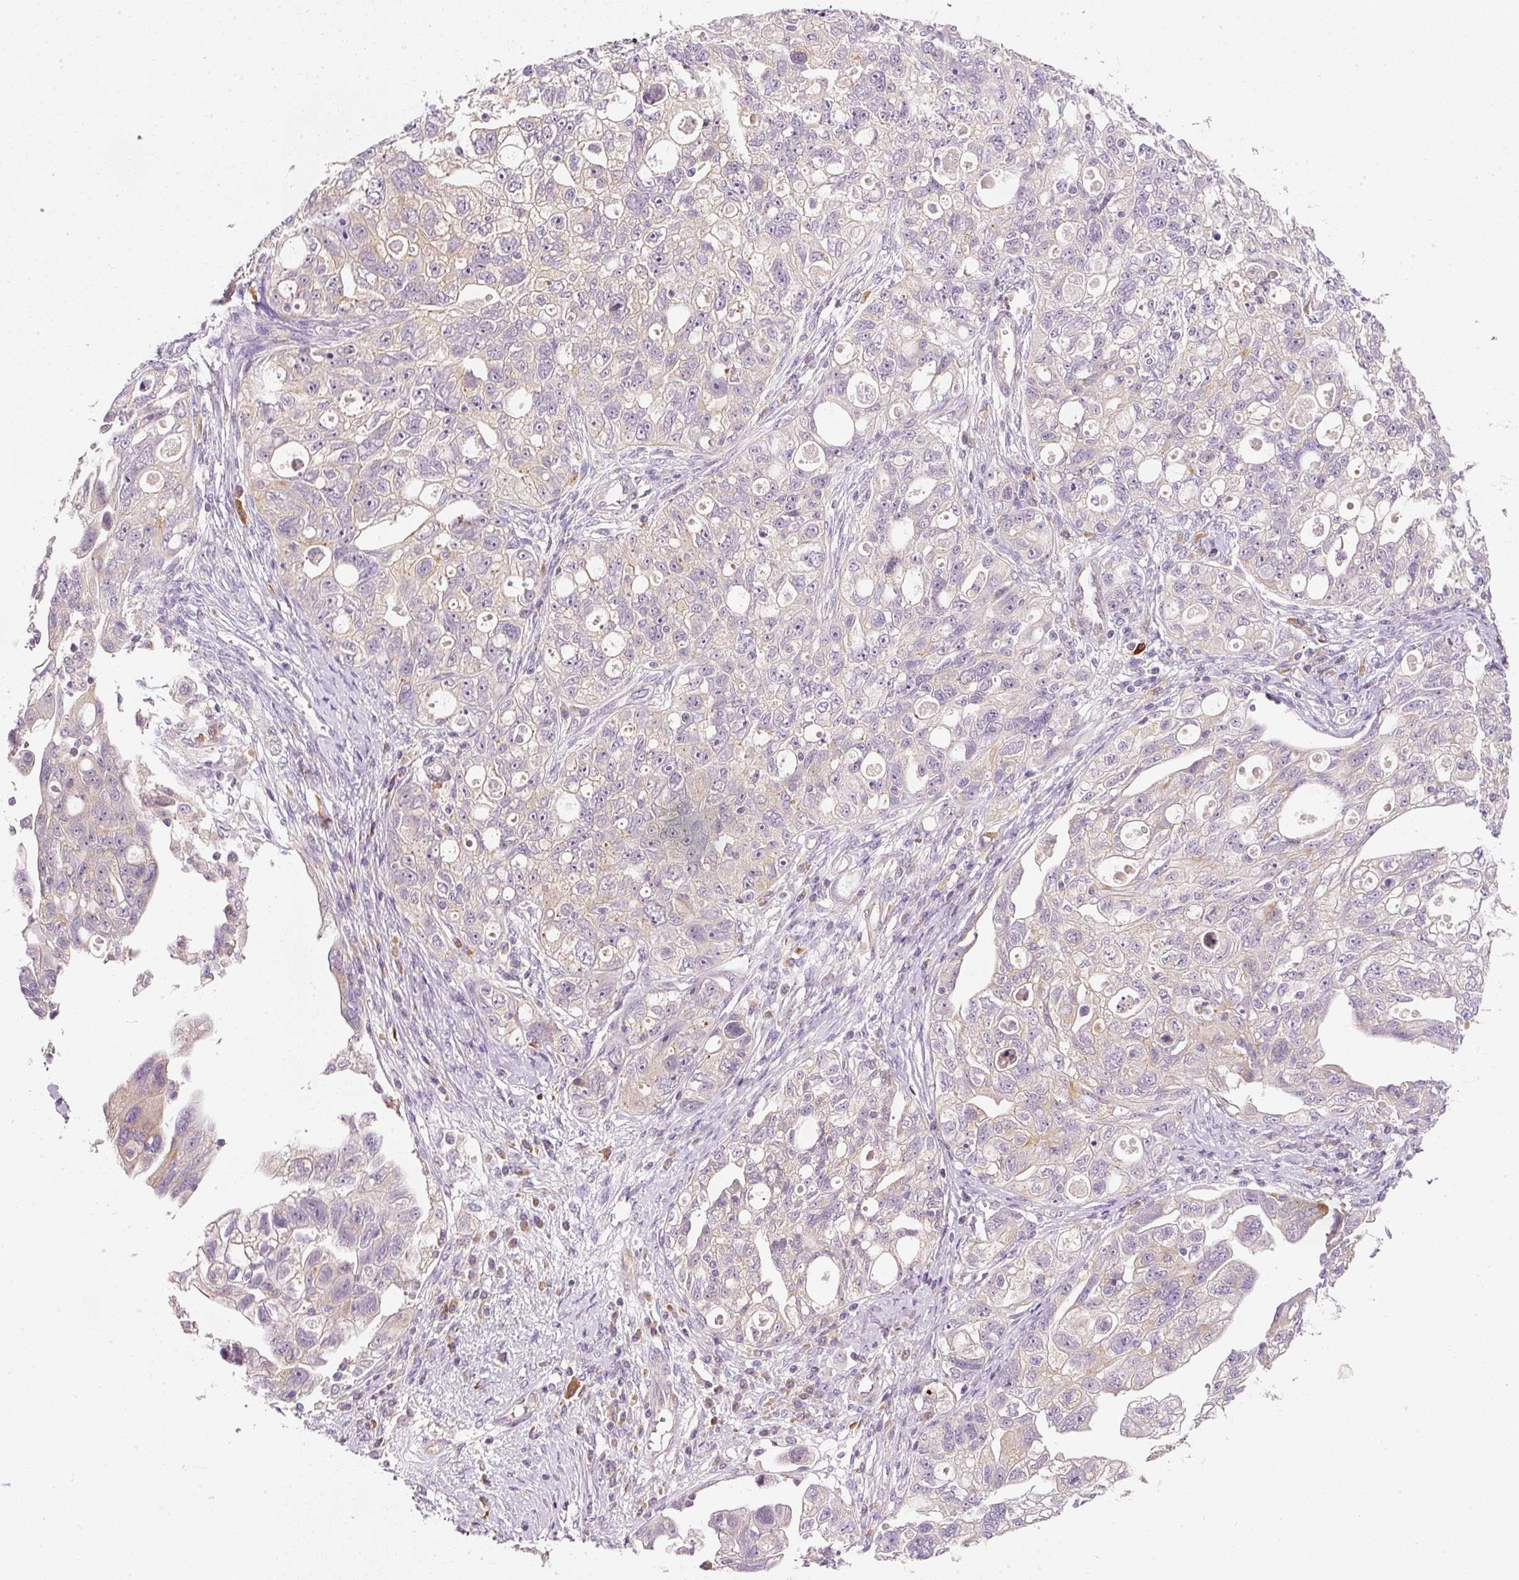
{"staining": {"intensity": "negative", "quantity": "none", "location": "none"}, "tissue": "ovarian cancer", "cell_type": "Tumor cells", "image_type": "cancer", "snomed": [{"axis": "morphology", "description": "Carcinoma, NOS"}, {"axis": "morphology", "description": "Cystadenocarcinoma, serous, NOS"}, {"axis": "topography", "description": "Ovary"}], "caption": "High power microscopy histopathology image of an IHC photomicrograph of ovarian cancer (serous cystadenocarcinoma), revealing no significant expression in tumor cells. (Stains: DAB (3,3'-diaminobenzidine) immunohistochemistry (IHC) with hematoxylin counter stain, Microscopy: brightfield microscopy at high magnification).", "gene": "RNF167", "patient": {"sex": "female", "age": 69}}